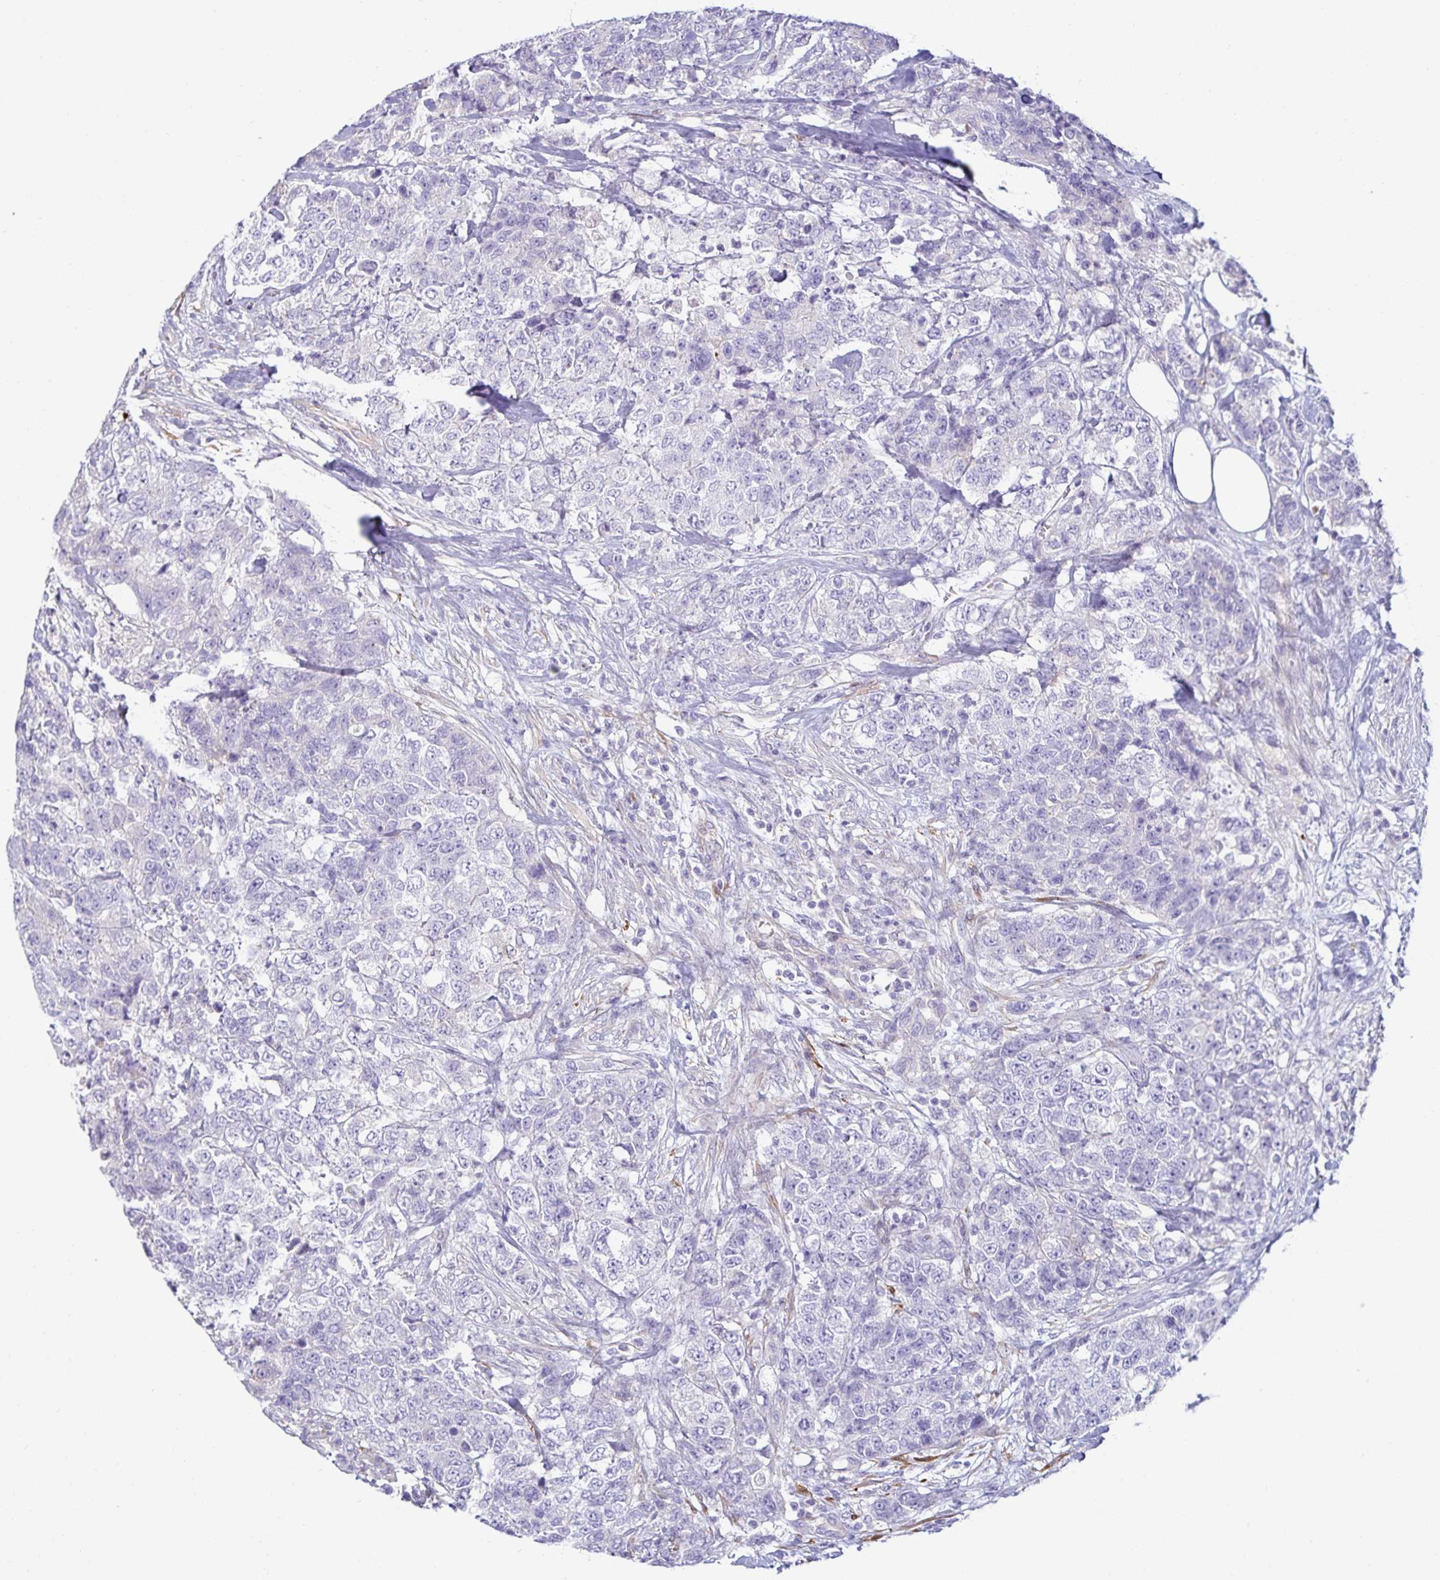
{"staining": {"intensity": "negative", "quantity": "none", "location": "none"}, "tissue": "urothelial cancer", "cell_type": "Tumor cells", "image_type": "cancer", "snomed": [{"axis": "morphology", "description": "Urothelial carcinoma, High grade"}, {"axis": "topography", "description": "Urinary bladder"}], "caption": "An image of urothelial cancer stained for a protein reveals no brown staining in tumor cells.", "gene": "SPAG4", "patient": {"sex": "female", "age": 78}}